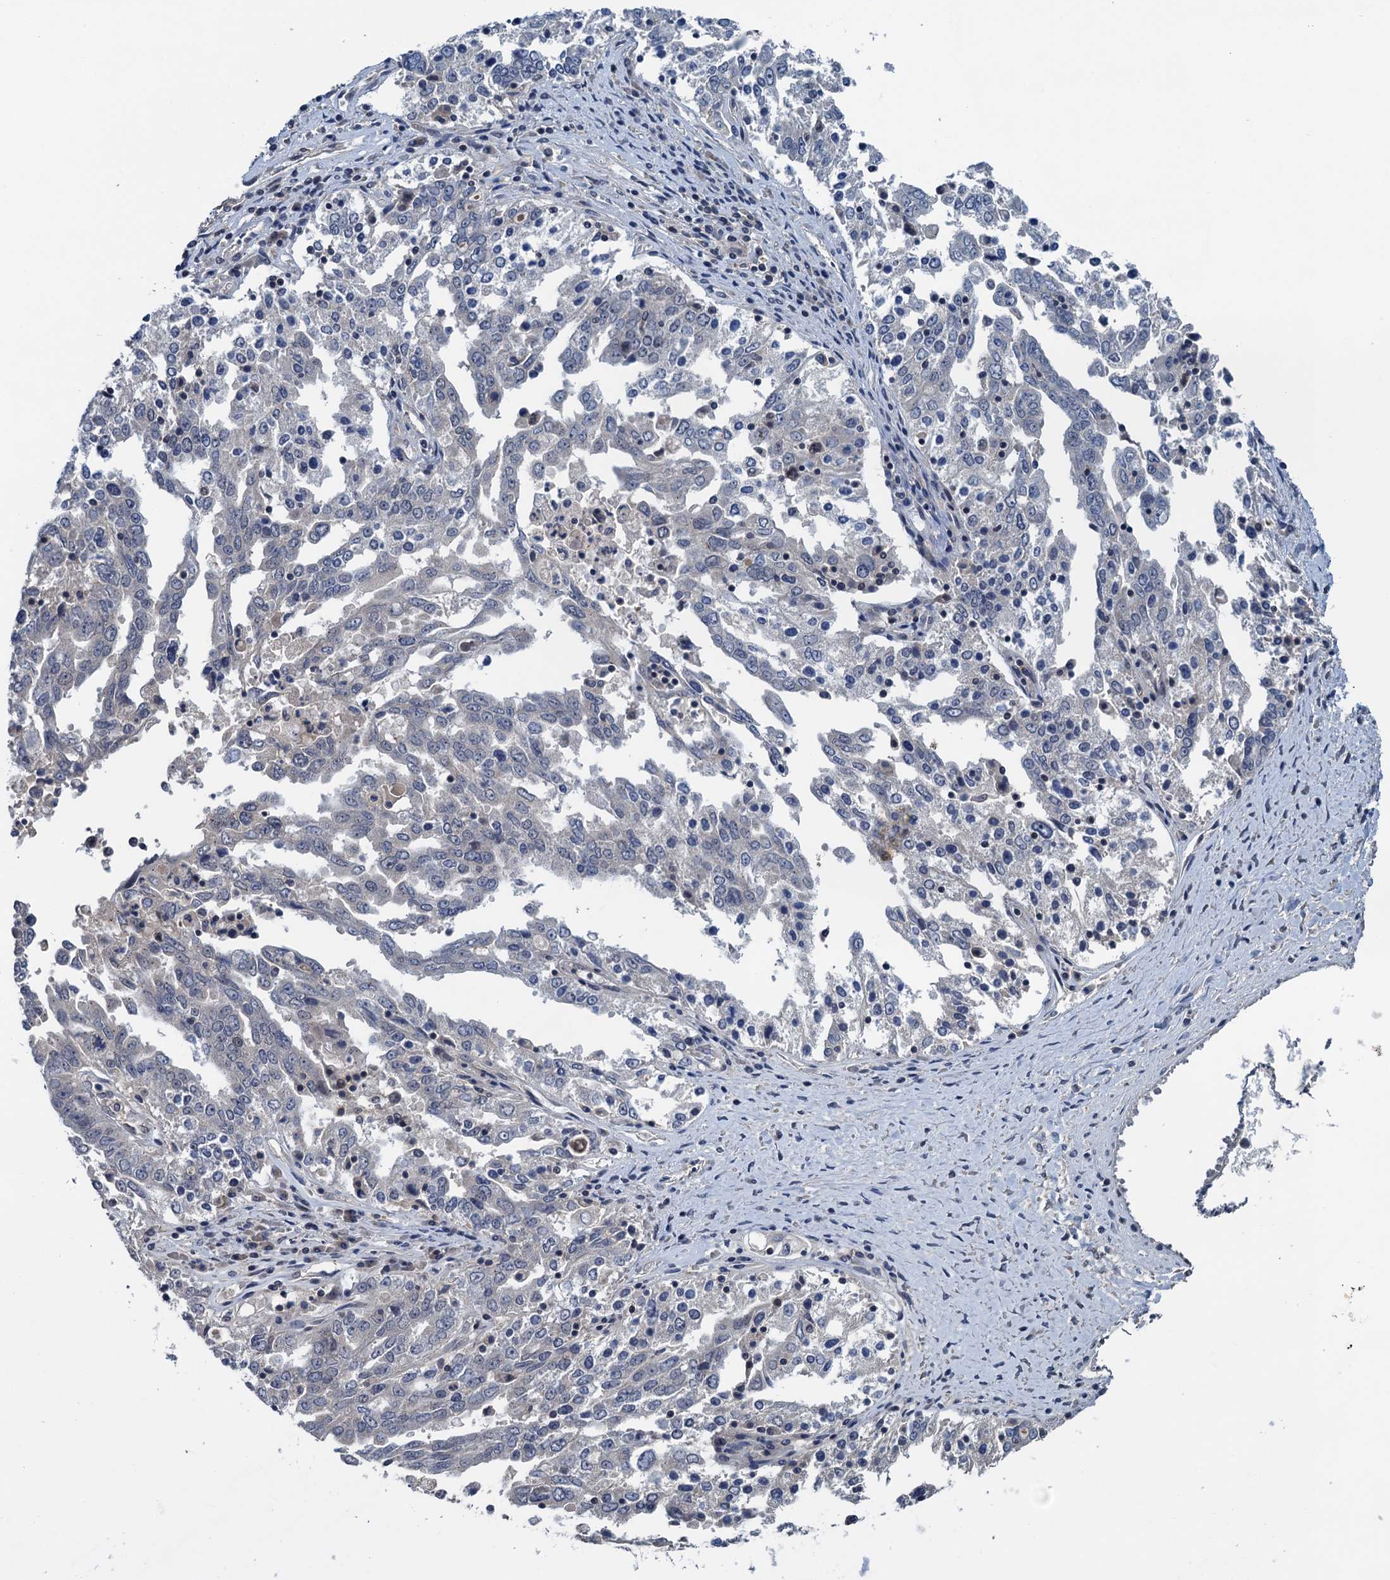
{"staining": {"intensity": "negative", "quantity": "none", "location": "none"}, "tissue": "ovarian cancer", "cell_type": "Tumor cells", "image_type": "cancer", "snomed": [{"axis": "morphology", "description": "Carcinoma, endometroid"}, {"axis": "topography", "description": "Ovary"}], "caption": "Immunohistochemistry (IHC) micrograph of ovarian cancer (endometroid carcinoma) stained for a protein (brown), which displays no staining in tumor cells.", "gene": "RNF165", "patient": {"sex": "female", "age": 62}}